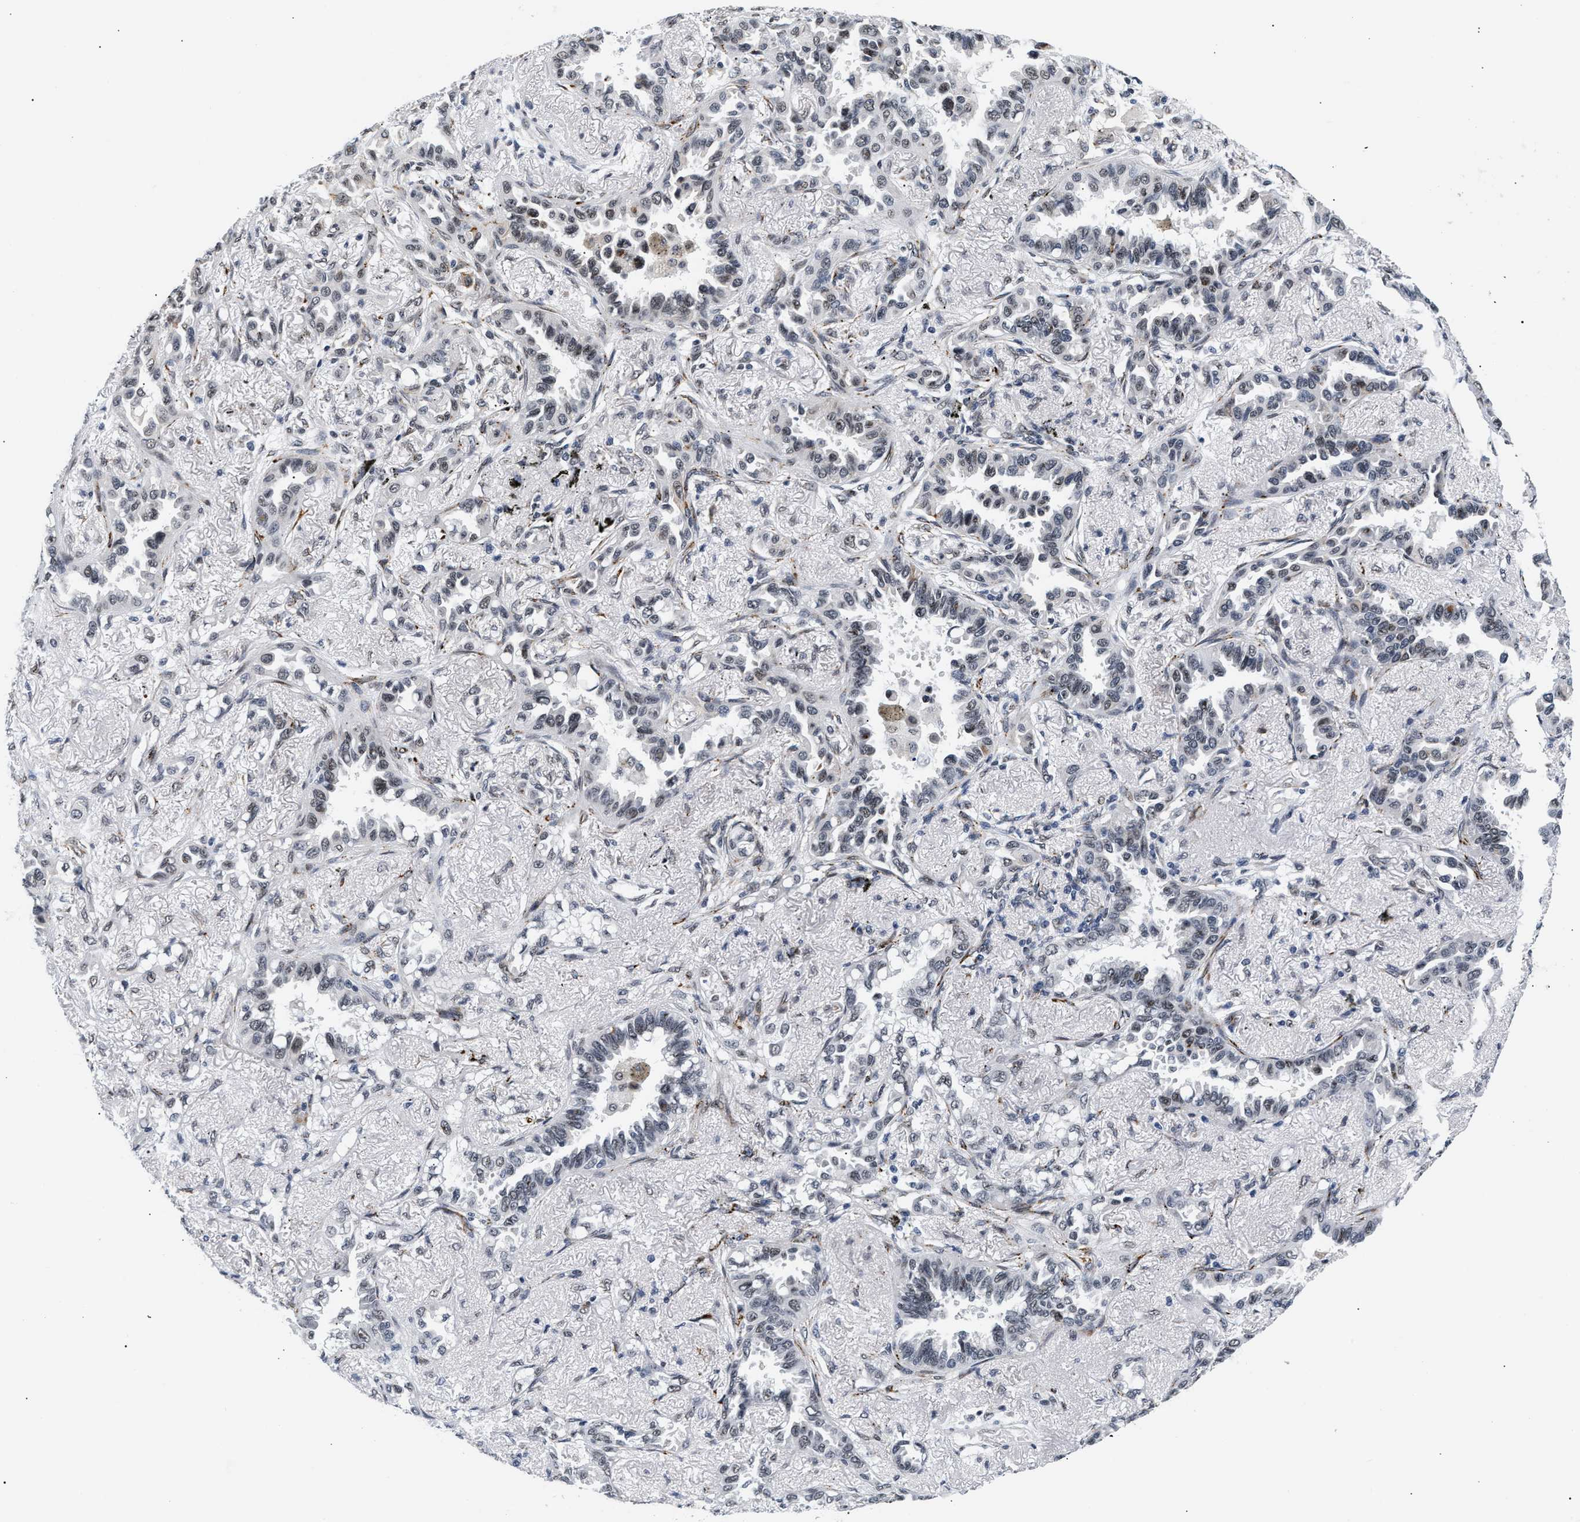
{"staining": {"intensity": "weak", "quantity": "<25%", "location": "nuclear"}, "tissue": "lung cancer", "cell_type": "Tumor cells", "image_type": "cancer", "snomed": [{"axis": "morphology", "description": "Adenocarcinoma, NOS"}, {"axis": "topography", "description": "Lung"}], "caption": "Tumor cells show no significant expression in lung cancer.", "gene": "THOC1", "patient": {"sex": "male", "age": 59}}